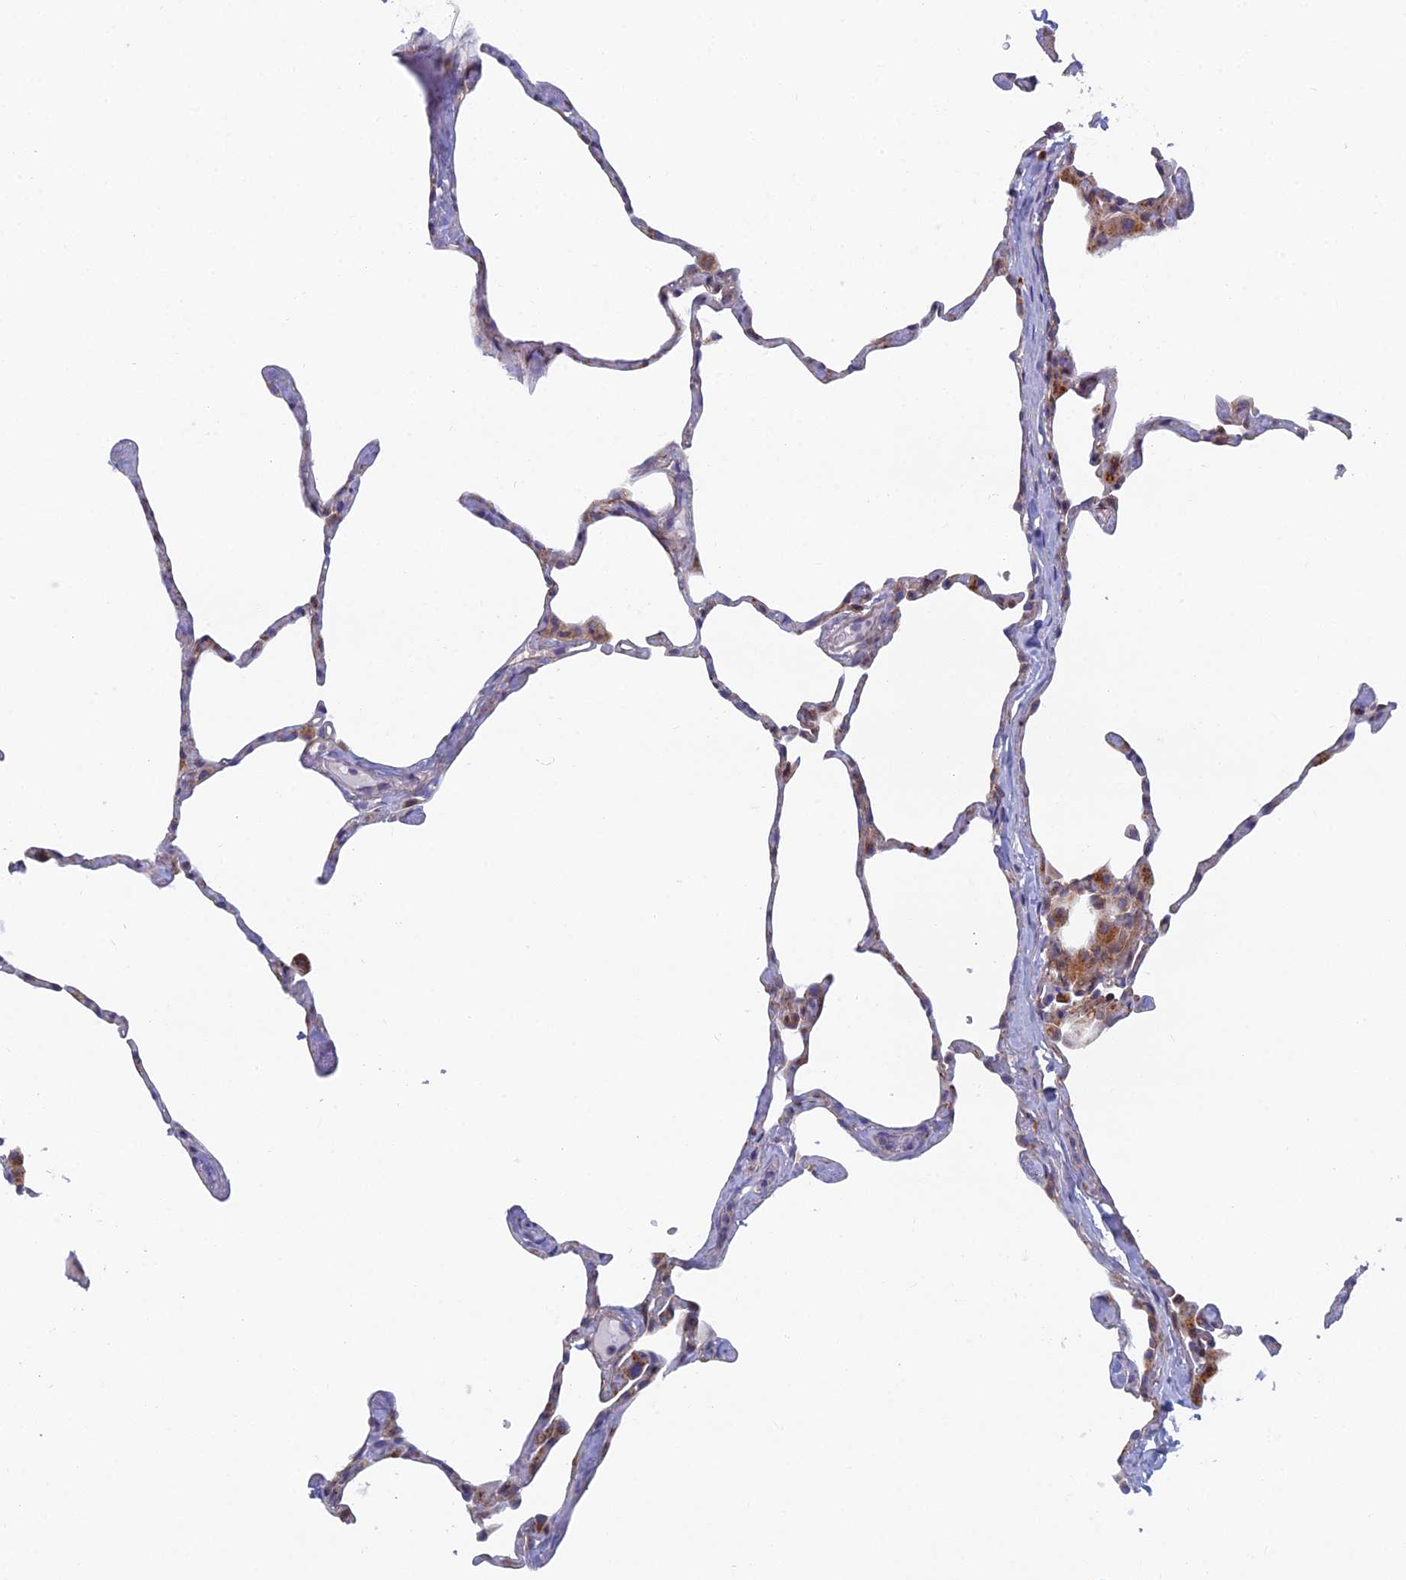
{"staining": {"intensity": "moderate", "quantity": "<25%", "location": "cytoplasmic/membranous"}, "tissue": "lung", "cell_type": "Alveolar cells", "image_type": "normal", "snomed": [{"axis": "morphology", "description": "Normal tissue, NOS"}, {"axis": "topography", "description": "Lung"}], "caption": "Approximately <25% of alveolar cells in unremarkable human lung exhibit moderate cytoplasmic/membranous protein expression as visualized by brown immunohistochemical staining.", "gene": "B9D2", "patient": {"sex": "male", "age": 65}}